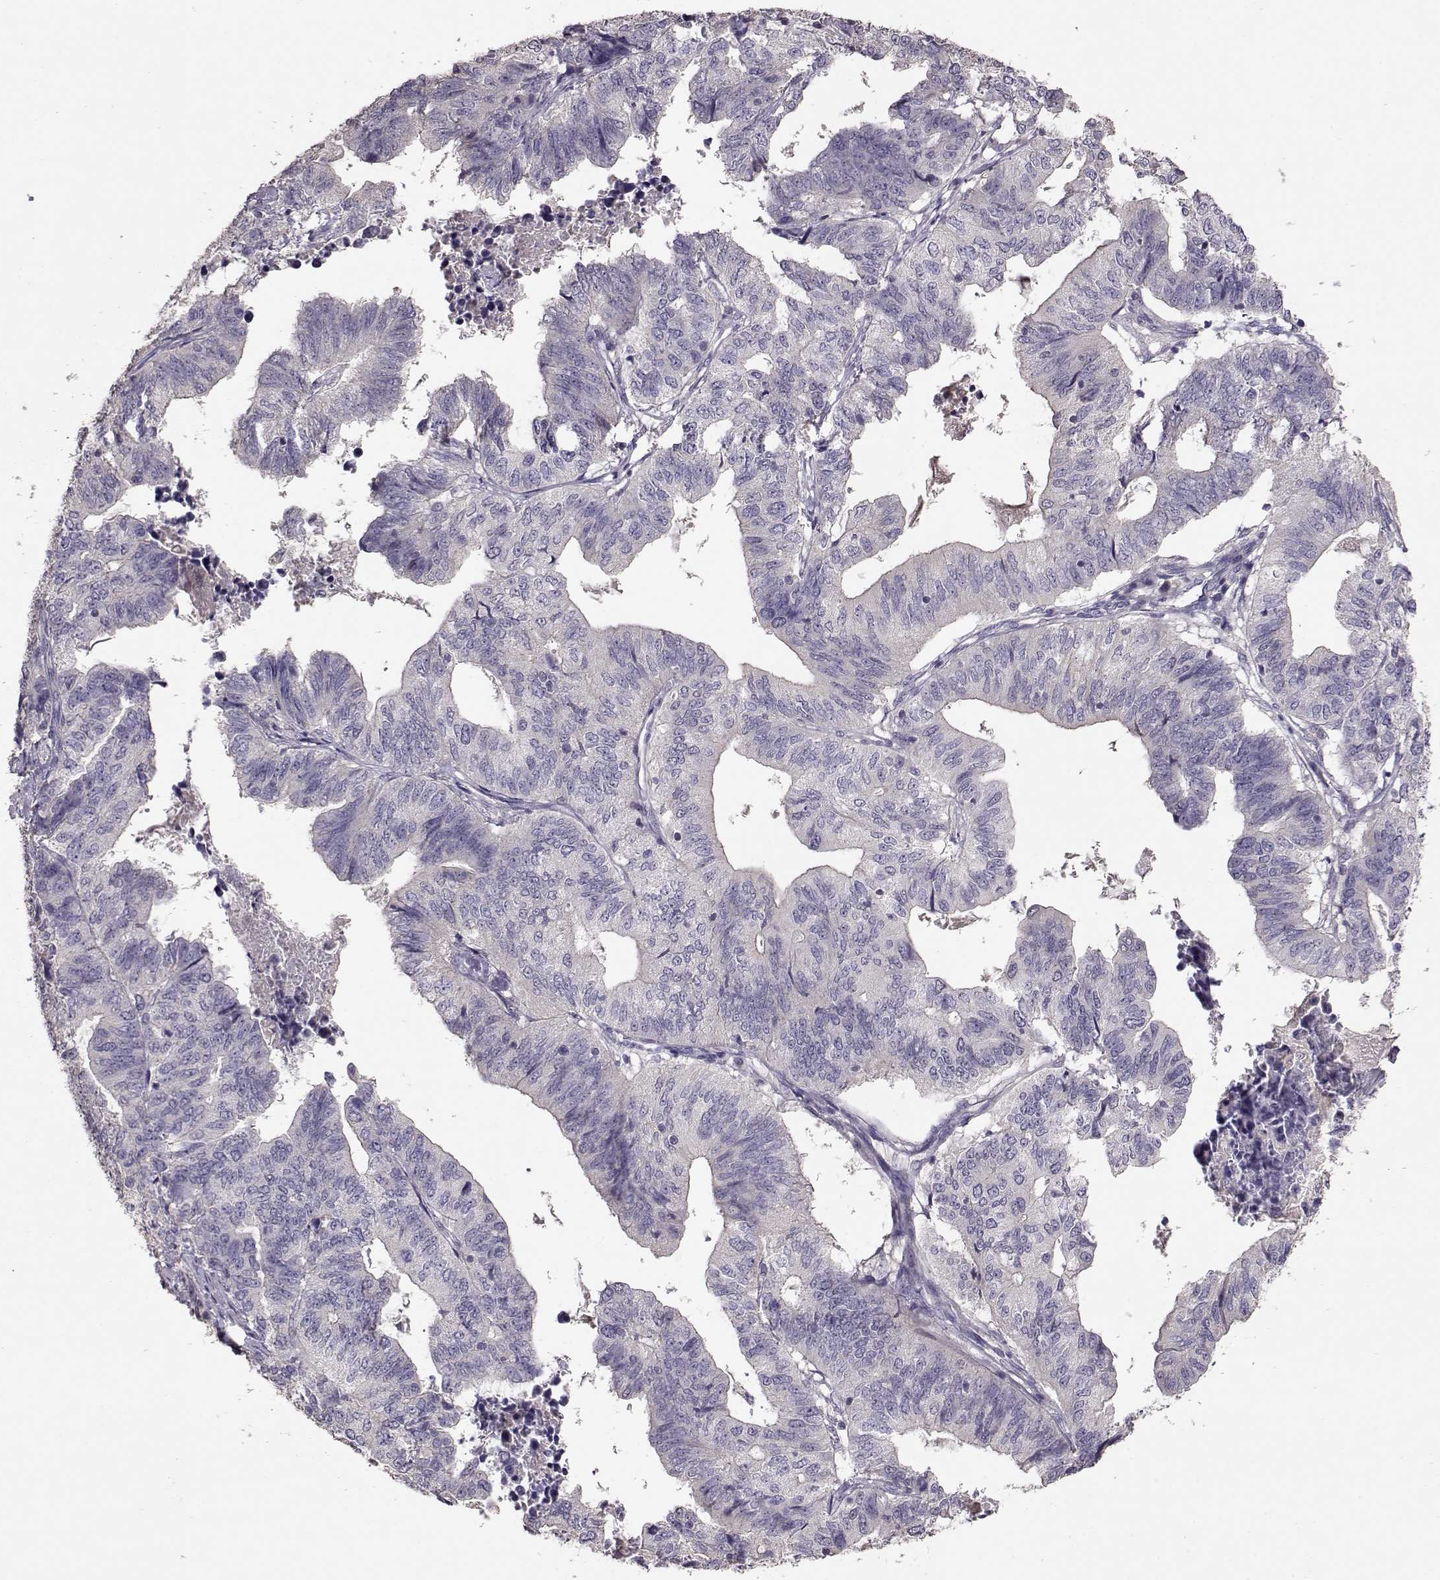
{"staining": {"intensity": "negative", "quantity": "none", "location": "none"}, "tissue": "stomach cancer", "cell_type": "Tumor cells", "image_type": "cancer", "snomed": [{"axis": "morphology", "description": "Adenocarcinoma, NOS"}, {"axis": "topography", "description": "Stomach, upper"}], "caption": "Immunohistochemistry histopathology image of human stomach adenocarcinoma stained for a protein (brown), which reveals no staining in tumor cells.", "gene": "PMCH", "patient": {"sex": "female", "age": 67}}